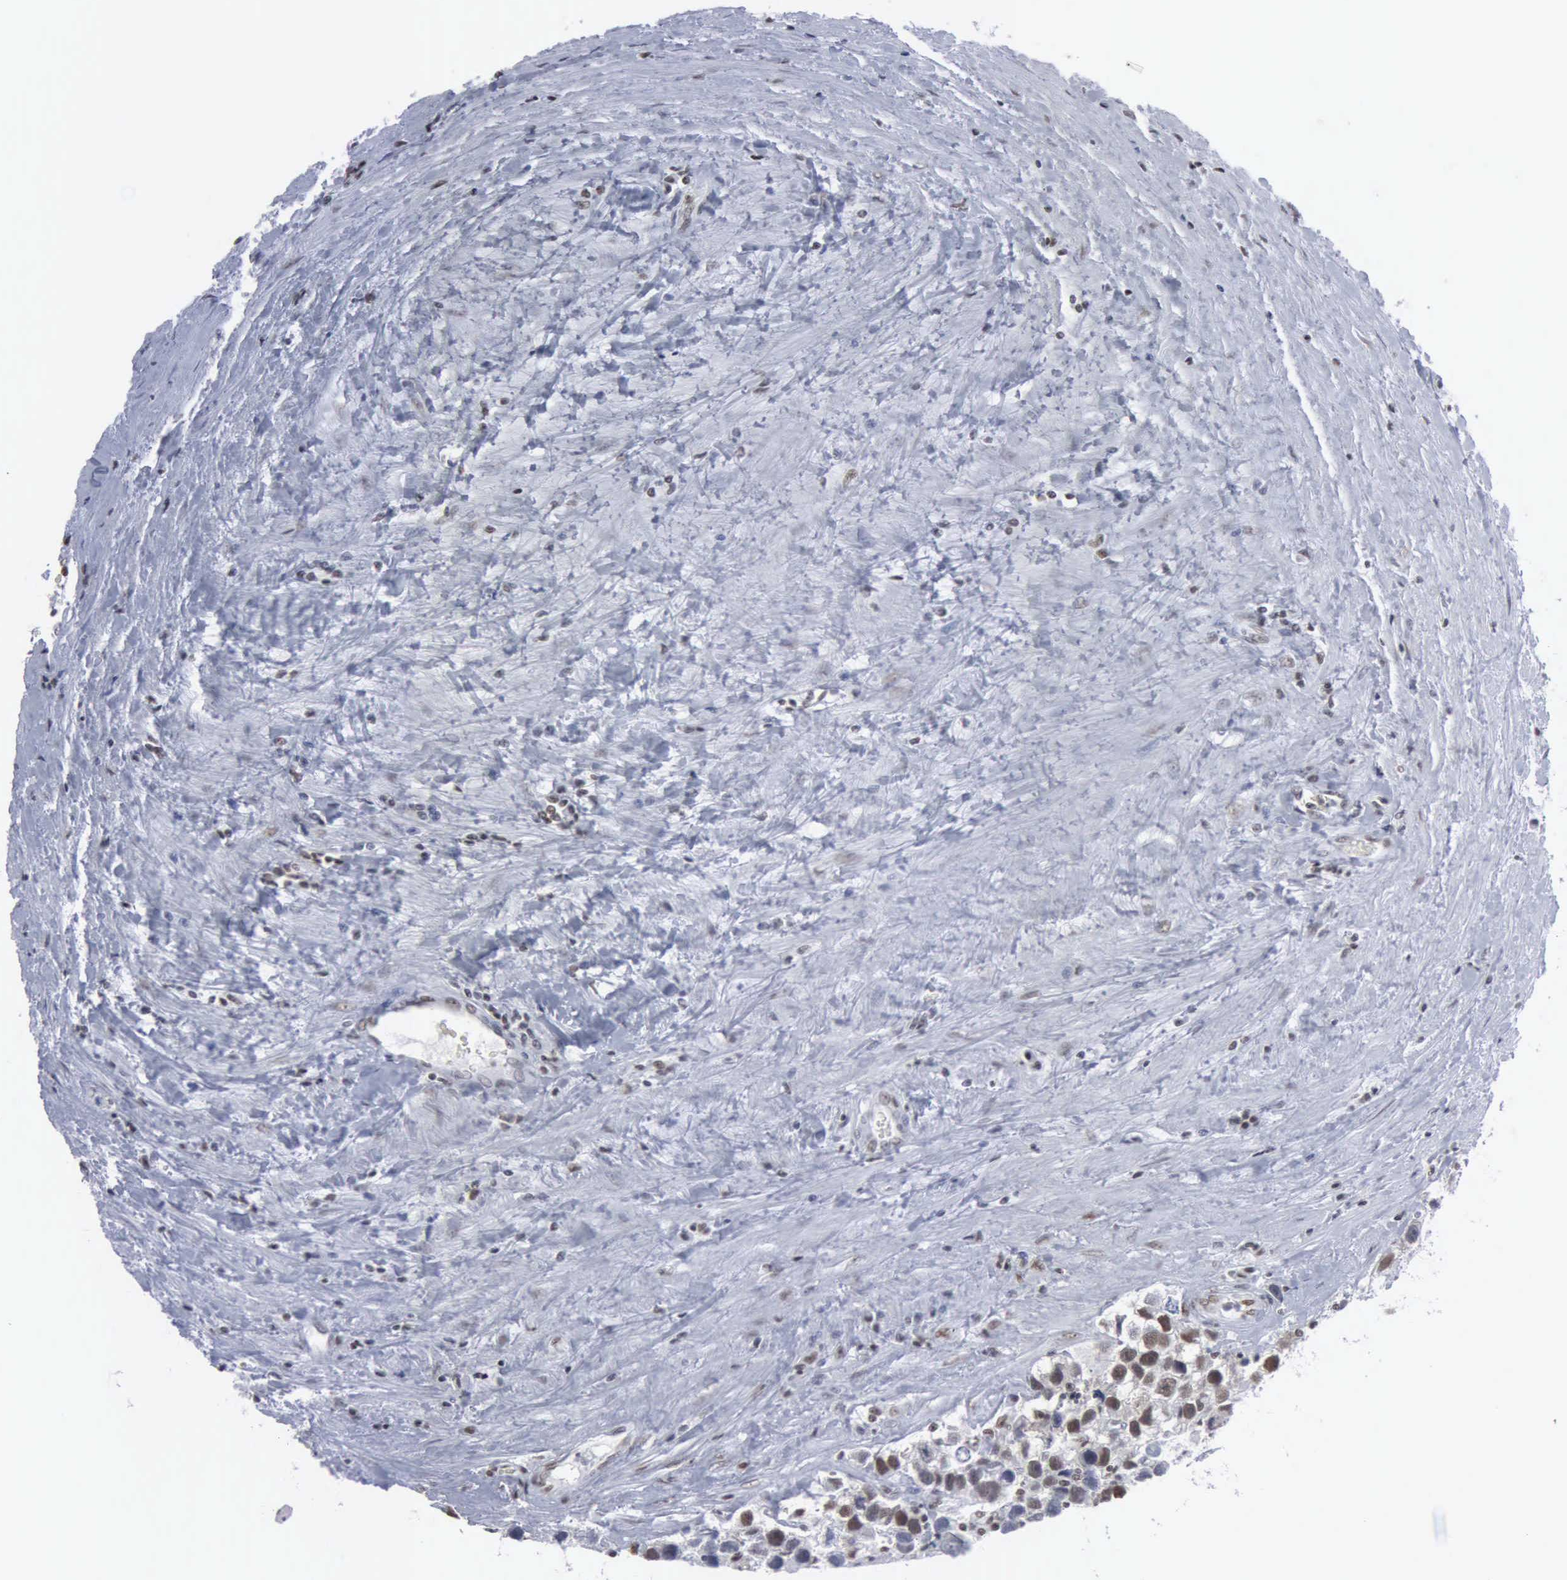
{"staining": {"intensity": "moderate", "quantity": "25%-75%", "location": "nuclear"}, "tissue": "testis cancer", "cell_type": "Tumor cells", "image_type": "cancer", "snomed": [{"axis": "morphology", "description": "Seminoma, NOS"}, {"axis": "topography", "description": "Testis"}], "caption": "Immunohistochemistry (IHC) micrograph of neoplastic tissue: seminoma (testis) stained using immunohistochemistry (IHC) exhibits medium levels of moderate protein expression localized specifically in the nuclear of tumor cells, appearing as a nuclear brown color.", "gene": "XPA", "patient": {"sex": "male", "age": 43}}